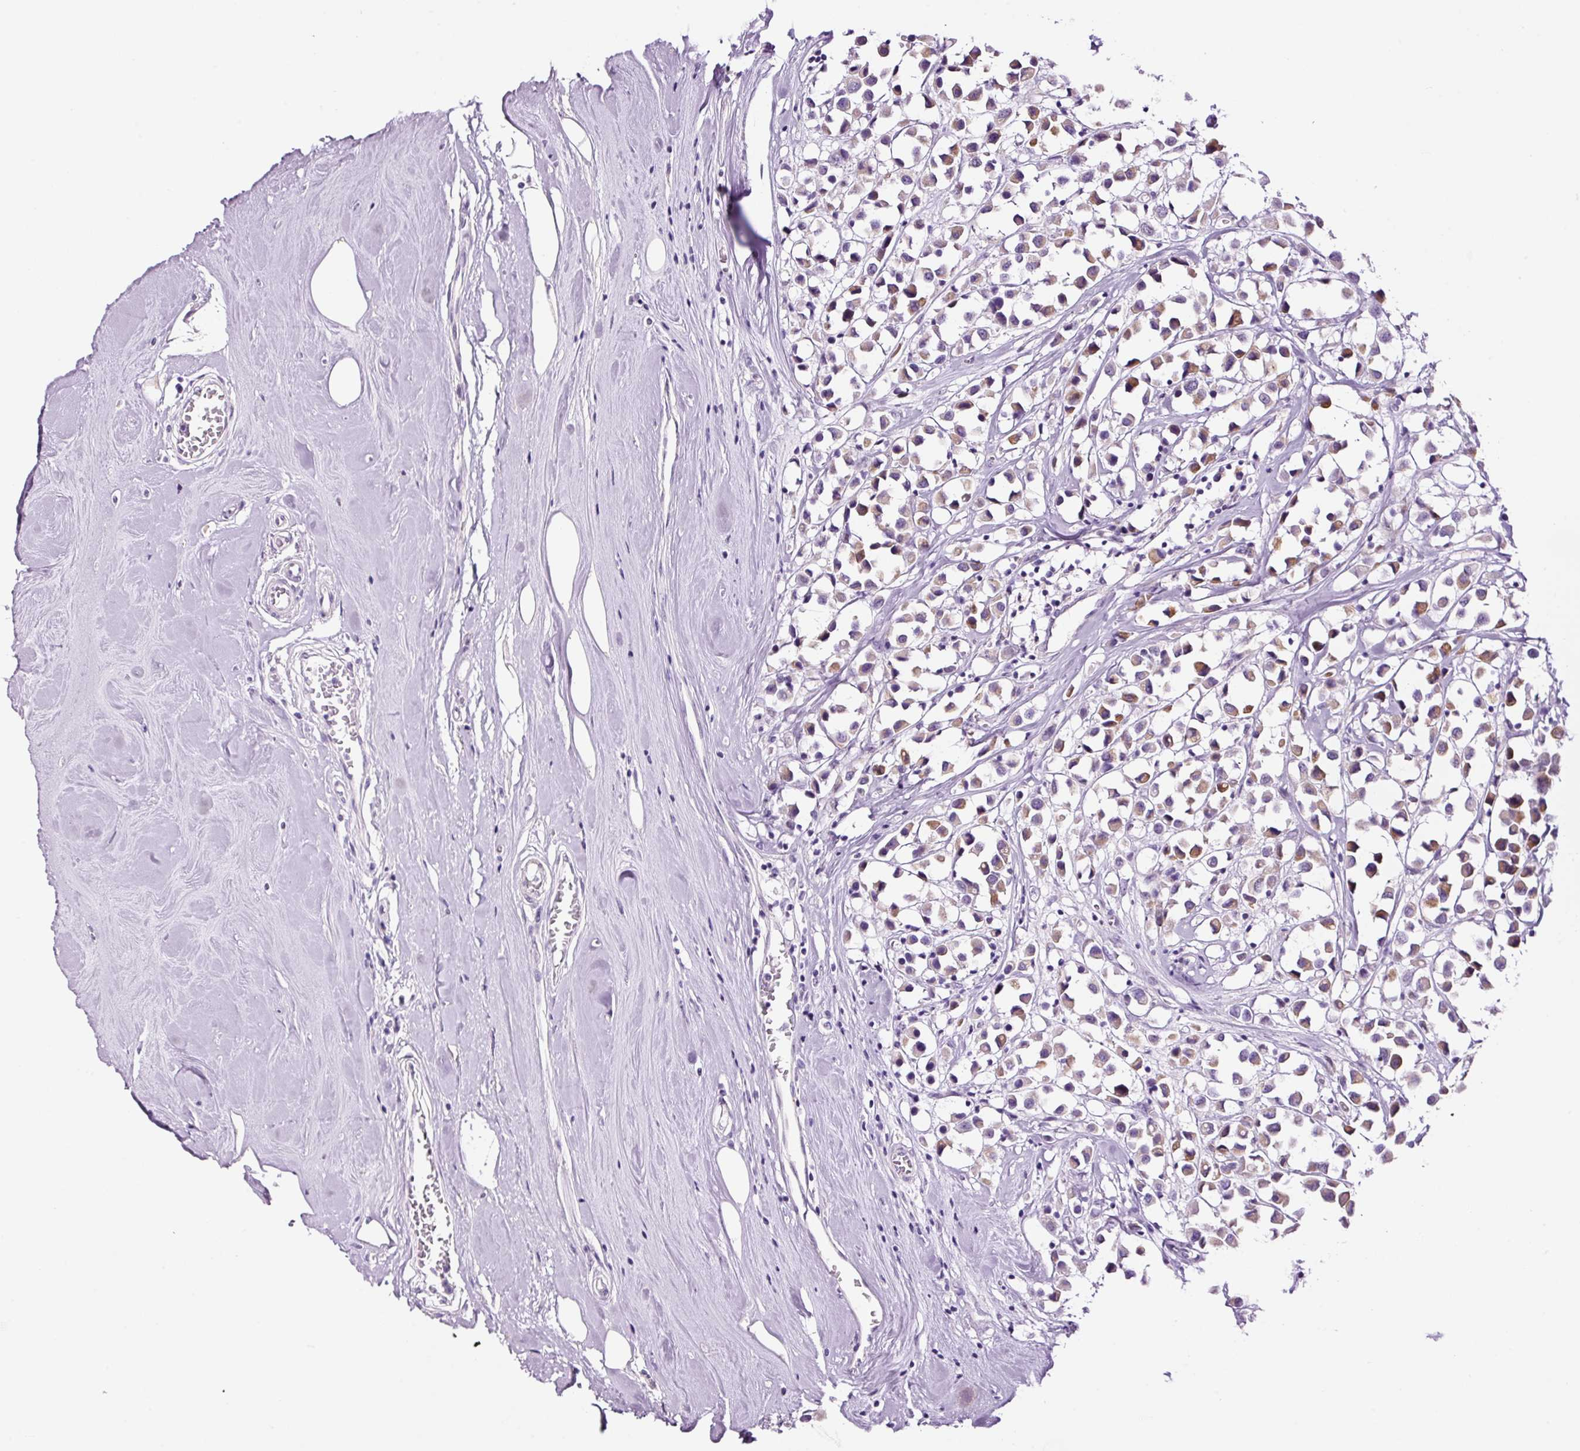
{"staining": {"intensity": "moderate", "quantity": "25%-75%", "location": "cytoplasmic/membranous"}, "tissue": "breast cancer", "cell_type": "Tumor cells", "image_type": "cancer", "snomed": [{"axis": "morphology", "description": "Duct carcinoma"}, {"axis": "topography", "description": "Breast"}], "caption": "A photomicrograph showing moderate cytoplasmic/membranous expression in approximately 25%-75% of tumor cells in breast cancer (intraductal carcinoma), as visualized by brown immunohistochemical staining.", "gene": "RTF2", "patient": {"sex": "female", "age": 61}}